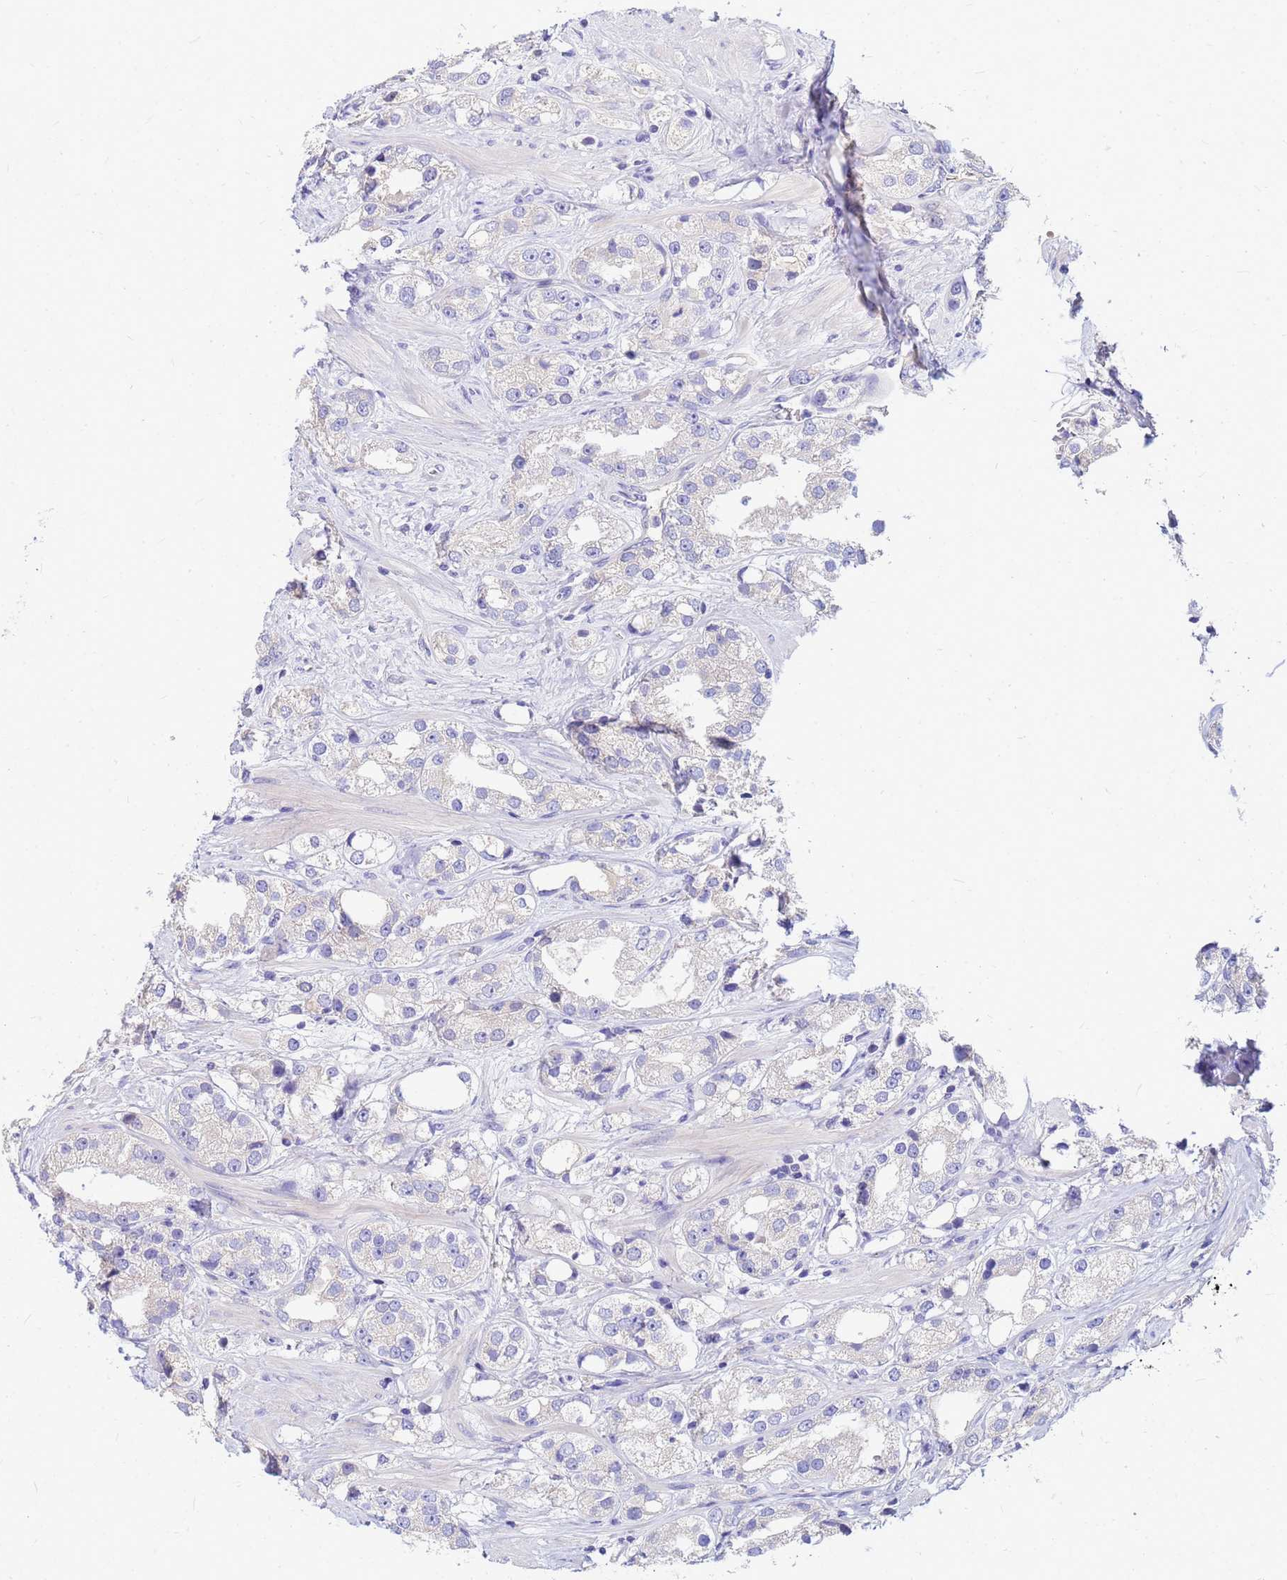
{"staining": {"intensity": "negative", "quantity": "none", "location": "none"}, "tissue": "prostate cancer", "cell_type": "Tumor cells", "image_type": "cancer", "snomed": [{"axis": "morphology", "description": "Adenocarcinoma, NOS"}, {"axis": "topography", "description": "Prostate"}], "caption": "Human adenocarcinoma (prostate) stained for a protein using immunohistochemistry reveals no positivity in tumor cells.", "gene": "DPRX", "patient": {"sex": "male", "age": 79}}